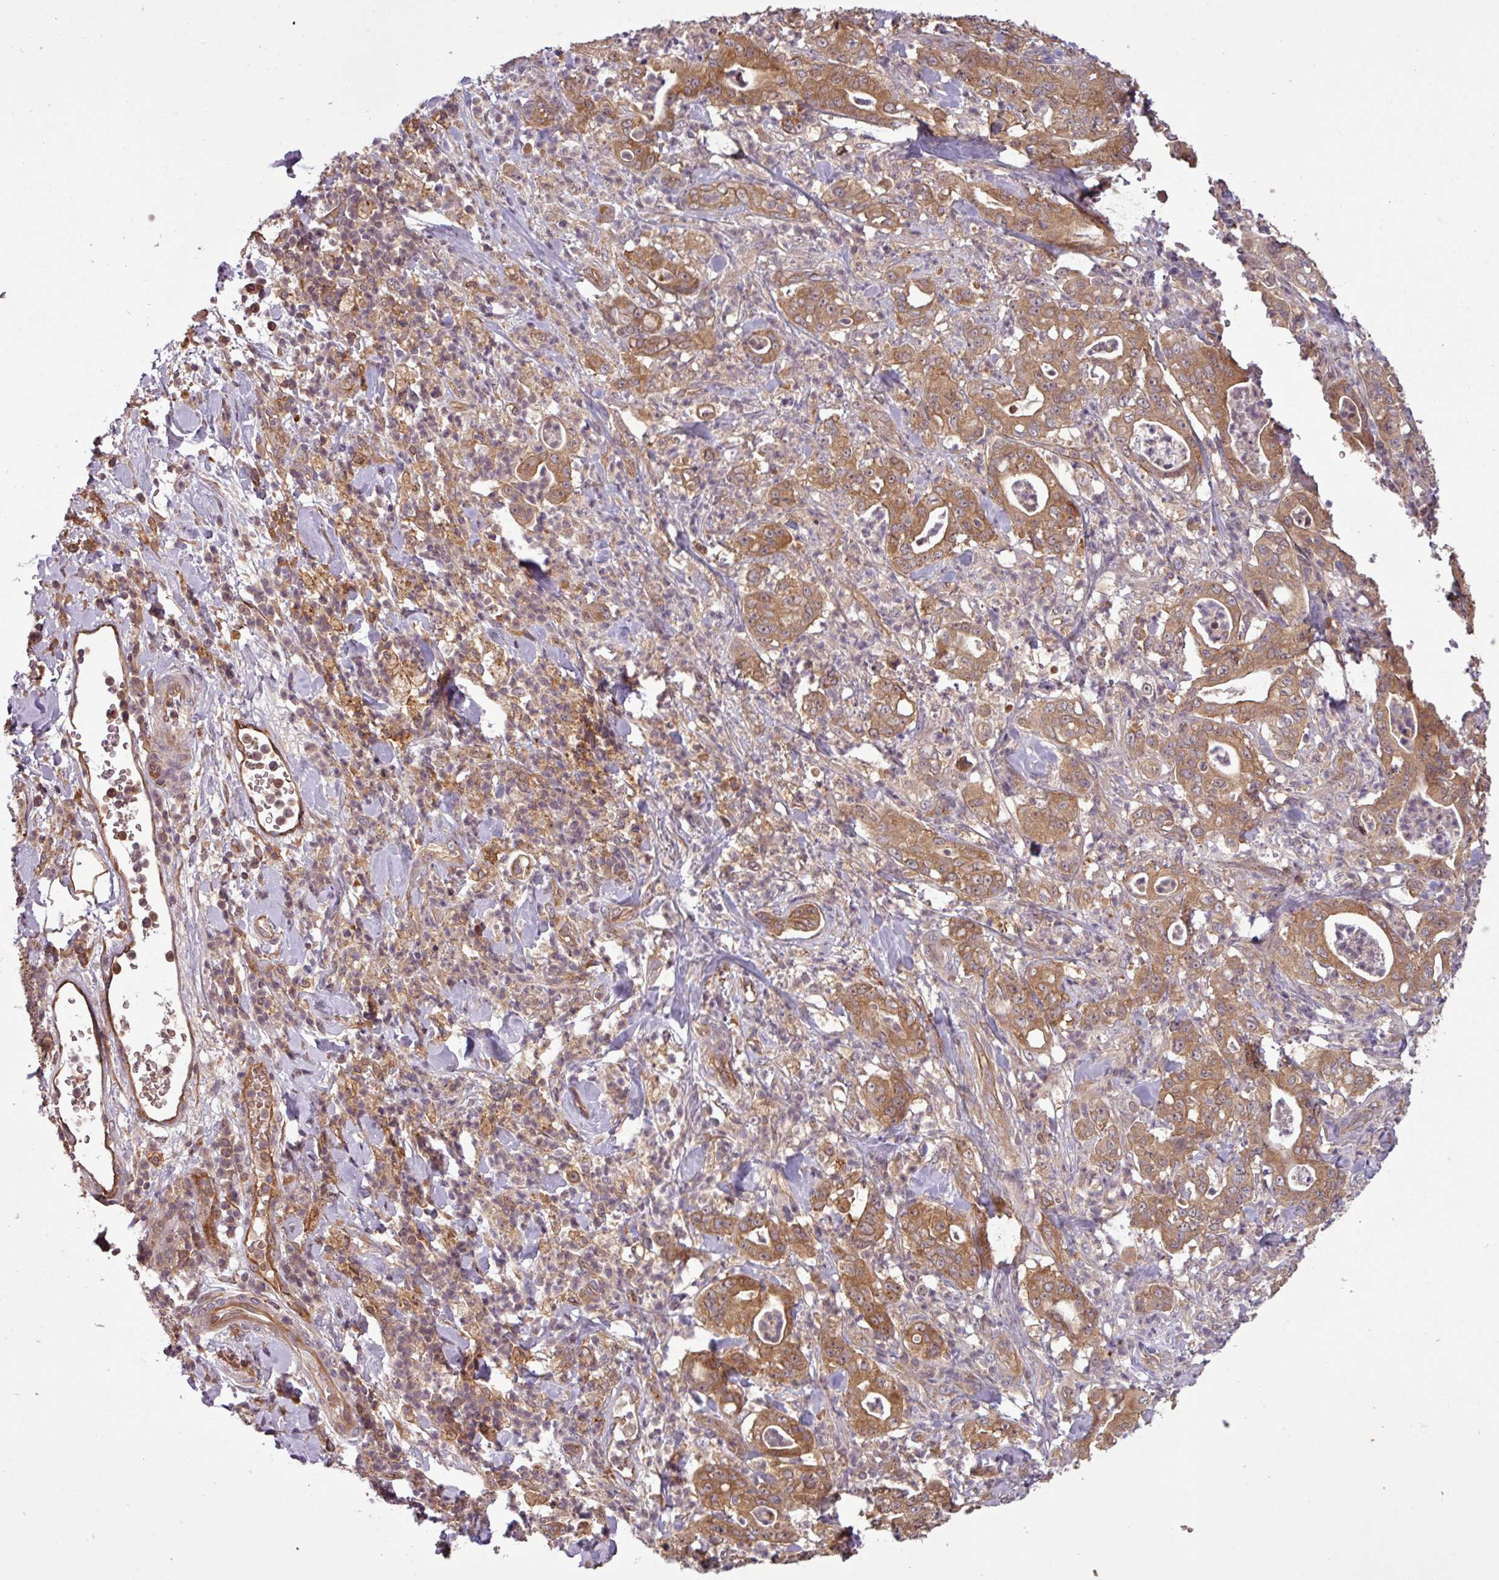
{"staining": {"intensity": "moderate", "quantity": ">75%", "location": "cytoplasmic/membranous"}, "tissue": "pancreatic cancer", "cell_type": "Tumor cells", "image_type": "cancer", "snomed": [{"axis": "morphology", "description": "Adenocarcinoma, NOS"}, {"axis": "topography", "description": "Pancreas"}], "caption": "Pancreatic cancer stained with a protein marker shows moderate staining in tumor cells.", "gene": "SIRPB2", "patient": {"sex": "male", "age": 71}}